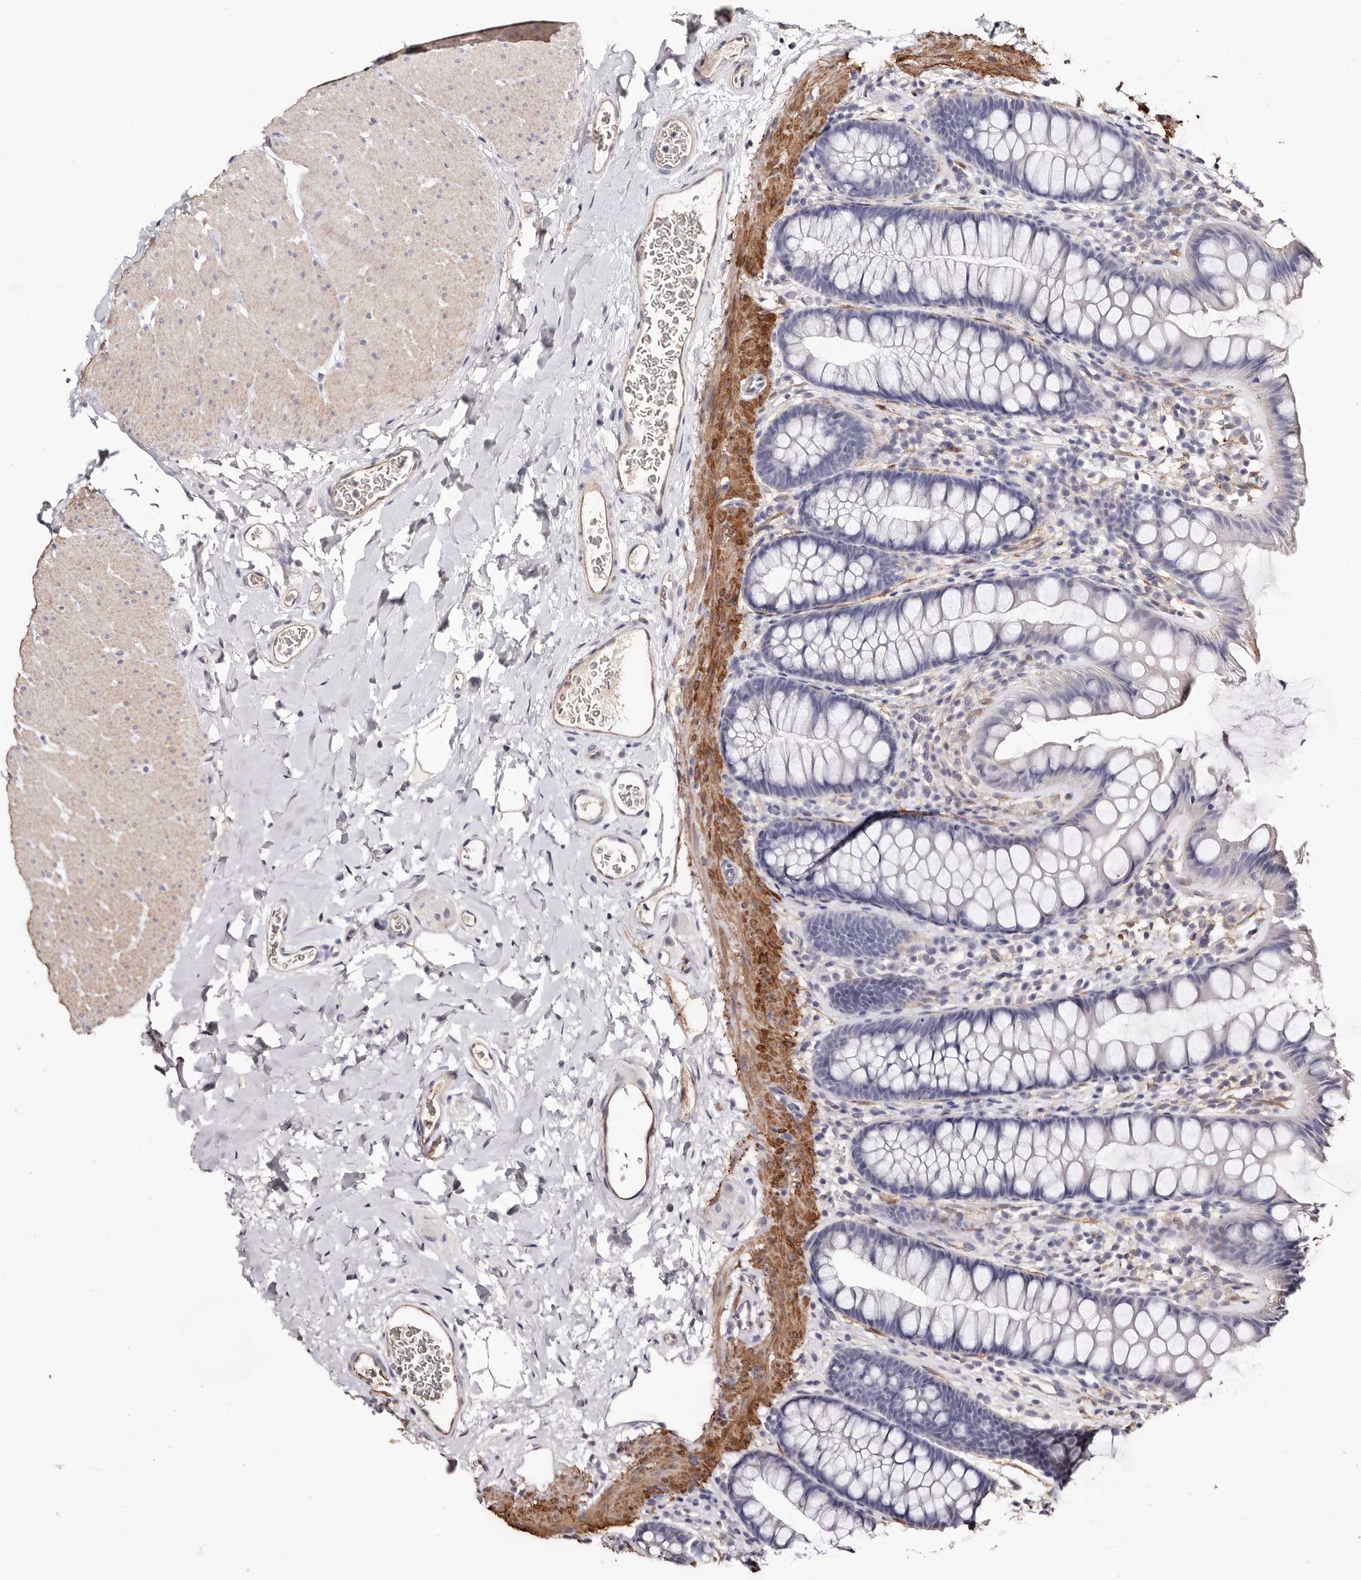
{"staining": {"intensity": "moderate", "quantity": ">75%", "location": "cytoplasmic/membranous"}, "tissue": "colon", "cell_type": "Endothelial cells", "image_type": "normal", "snomed": [{"axis": "morphology", "description": "Normal tissue, NOS"}, {"axis": "topography", "description": "Colon"}], "caption": "Benign colon was stained to show a protein in brown. There is medium levels of moderate cytoplasmic/membranous positivity in about >75% of endothelial cells. Immunohistochemistry (ihc) stains the protein in brown and the nuclei are stained blue.", "gene": "TGM2", "patient": {"sex": "female", "age": 62}}